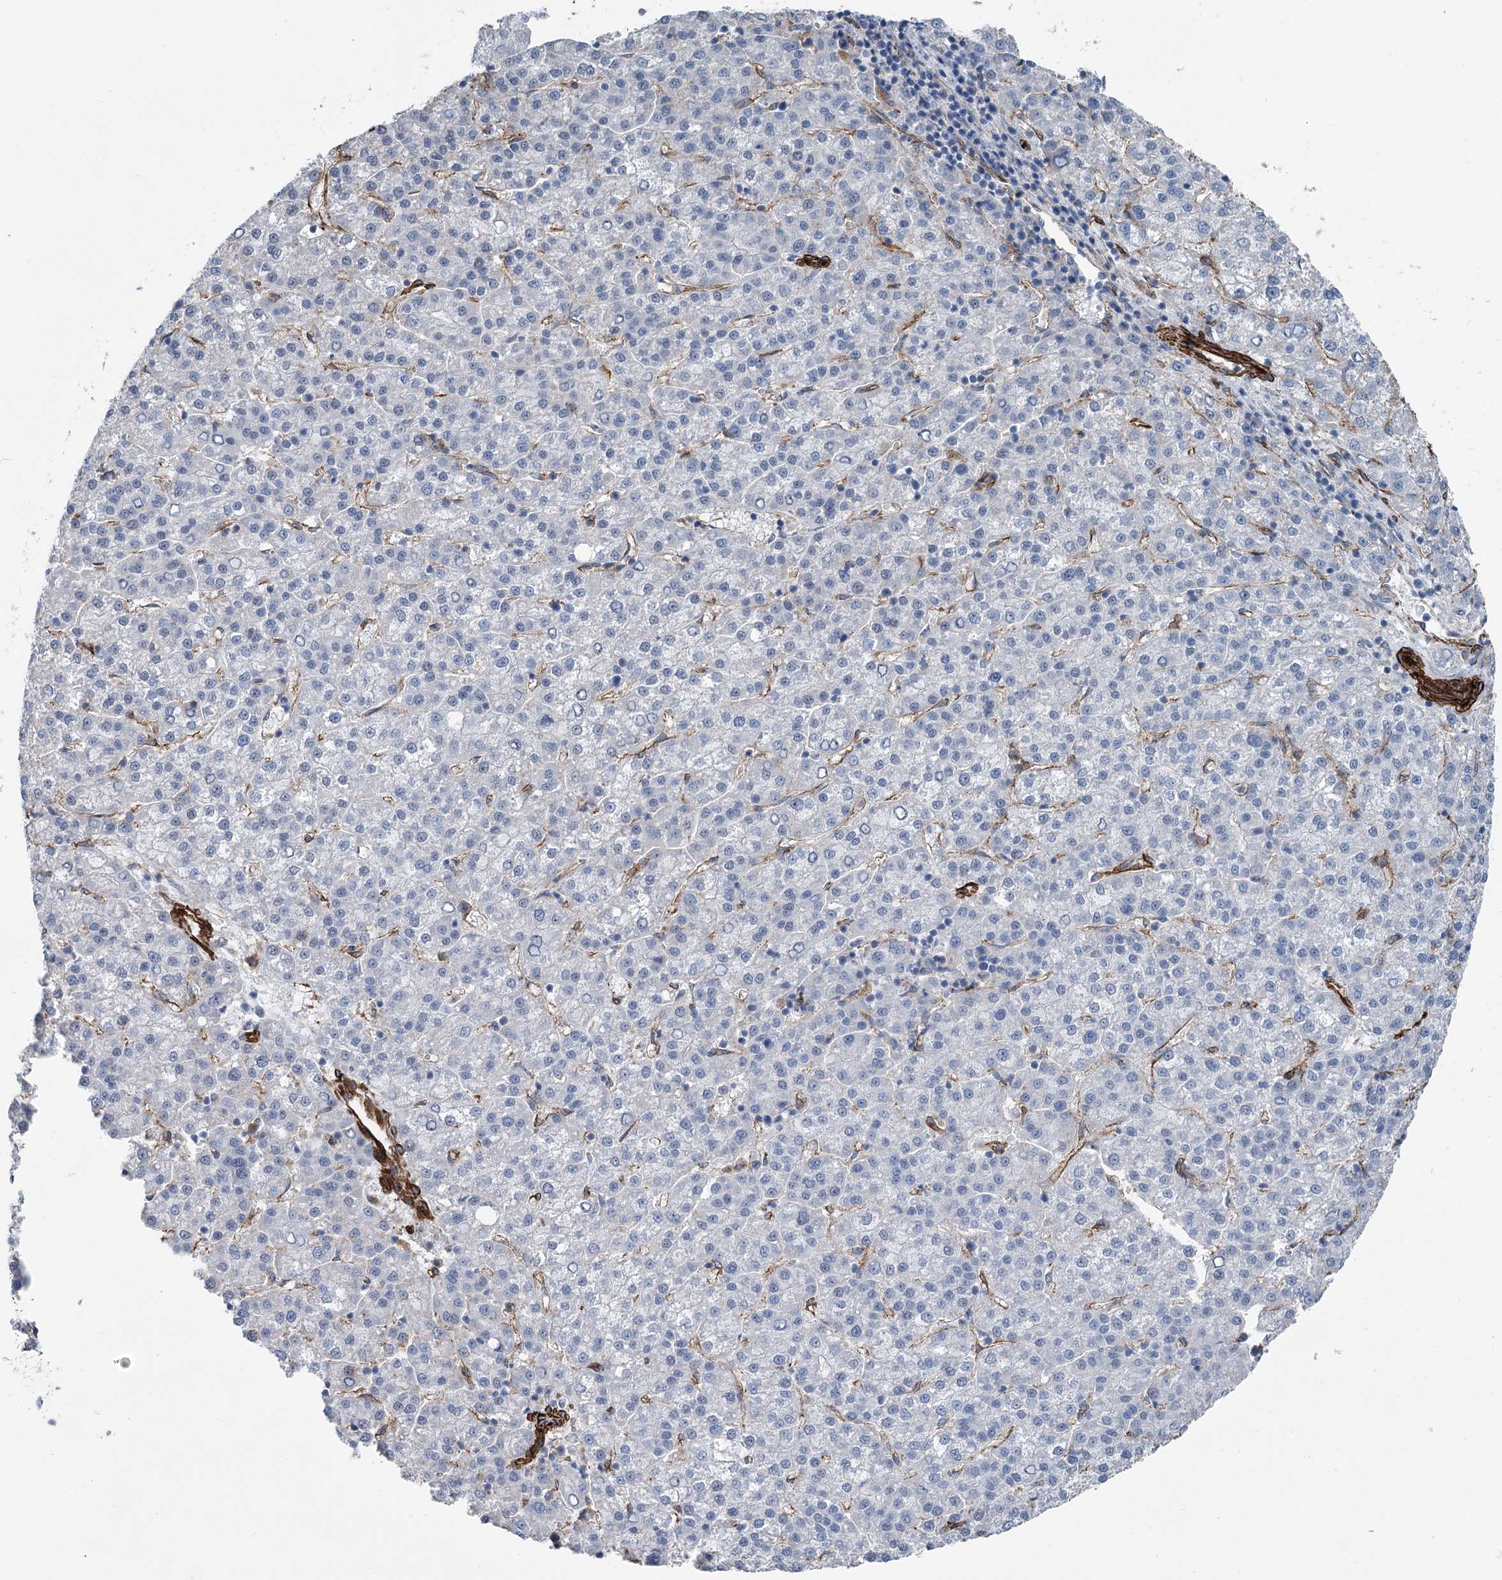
{"staining": {"intensity": "negative", "quantity": "none", "location": "none"}, "tissue": "liver cancer", "cell_type": "Tumor cells", "image_type": "cancer", "snomed": [{"axis": "morphology", "description": "Carcinoma, Hepatocellular, NOS"}, {"axis": "topography", "description": "Liver"}], "caption": "This micrograph is of liver cancer (hepatocellular carcinoma) stained with IHC to label a protein in brown with the nuclei are counter-stained blue. There is no staining in tumor cells.", "gene": "IQSEC1", "patient": {"sex": "female", "age": 58}}